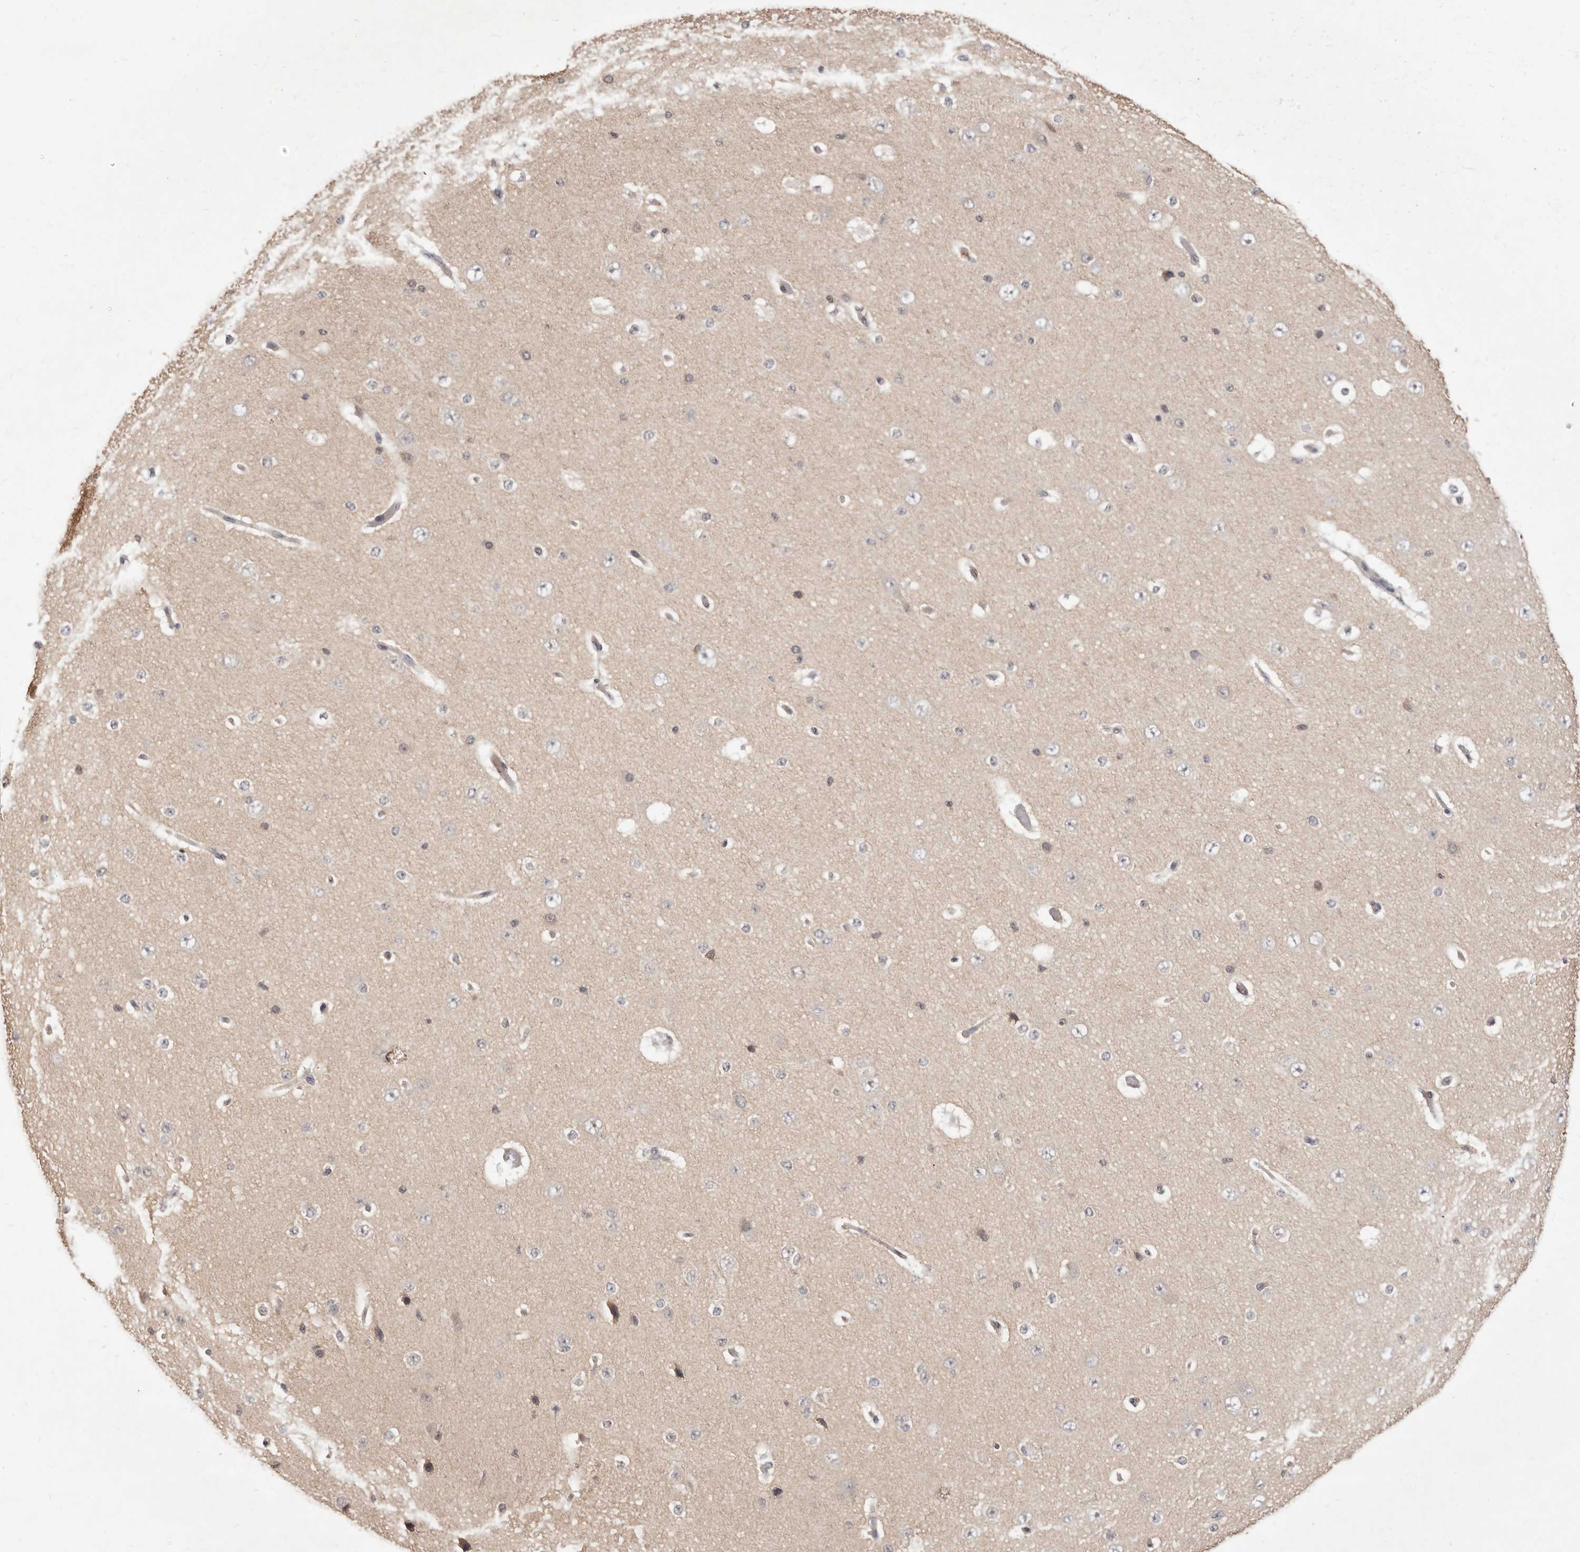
{"staining": {"intensity": "negative", "quantity": "none", "location": "none"}, "tissue": "cerebral cortex", "cell_type": "Endothelial cells", "image_type": "normal", "snomed": [{"axis": "morphology", "description": "Normal tissue, NOS"}, {"axis": "morphology", "description": "Developmental malformation"}, {"axis": "topography", "description": "Cerebral cortex"}], "caption": "High power microscopy image of an IHC image of unremarkable cerebral cortex, revealing no significant expression in endothelial cells.", "gene": "TSPAN13", "patient": {"sex": "female", "age": 30}}